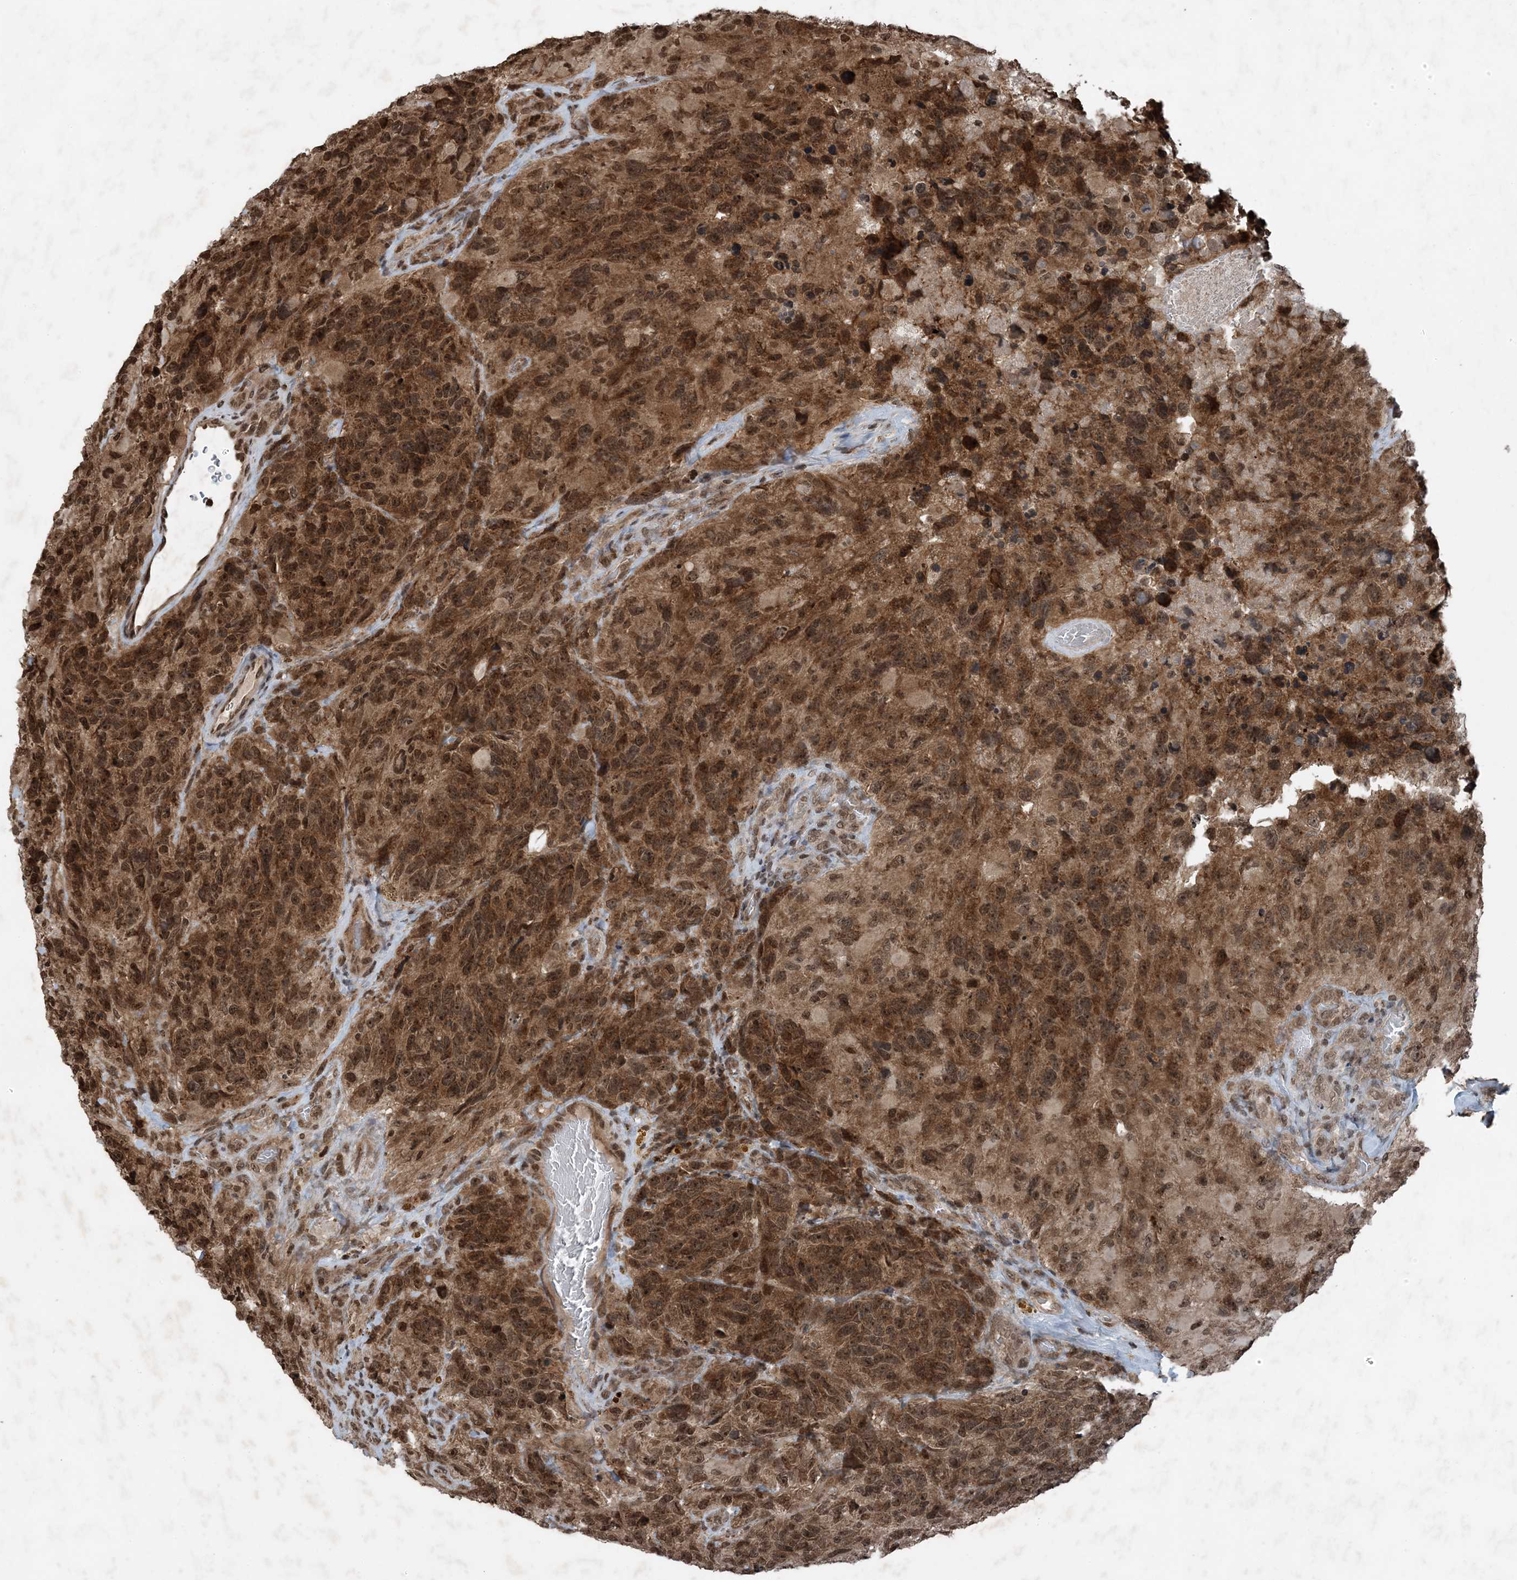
{"staining": {"intensity": "moderate", "quantity": ">75%", "location": "cytoplasmic/membranous,nuclear"}, "tissue": "glioma", "cell_type": "Tumor cells", "image_type": "cancer", "snomed": [{"axis": "morphology", "description": "Glioma, malignant, High grade"}, {"axis": "topography", "description": "Brain"}], "caption": "Immunohistochemical staining of human glioma displays medium levels of moderate cytoplasmic/membranous and nuclear protein positivity in approximately >75% of tumor cells. The staining was performed using DAB (3,3'-diaminobenzidine), with brown indicating positive protein expression. Nuclei are stained blue with hematoxylin.", "gene": "ZFAND2B", "patient": {"sex": "male", "age": 69}}